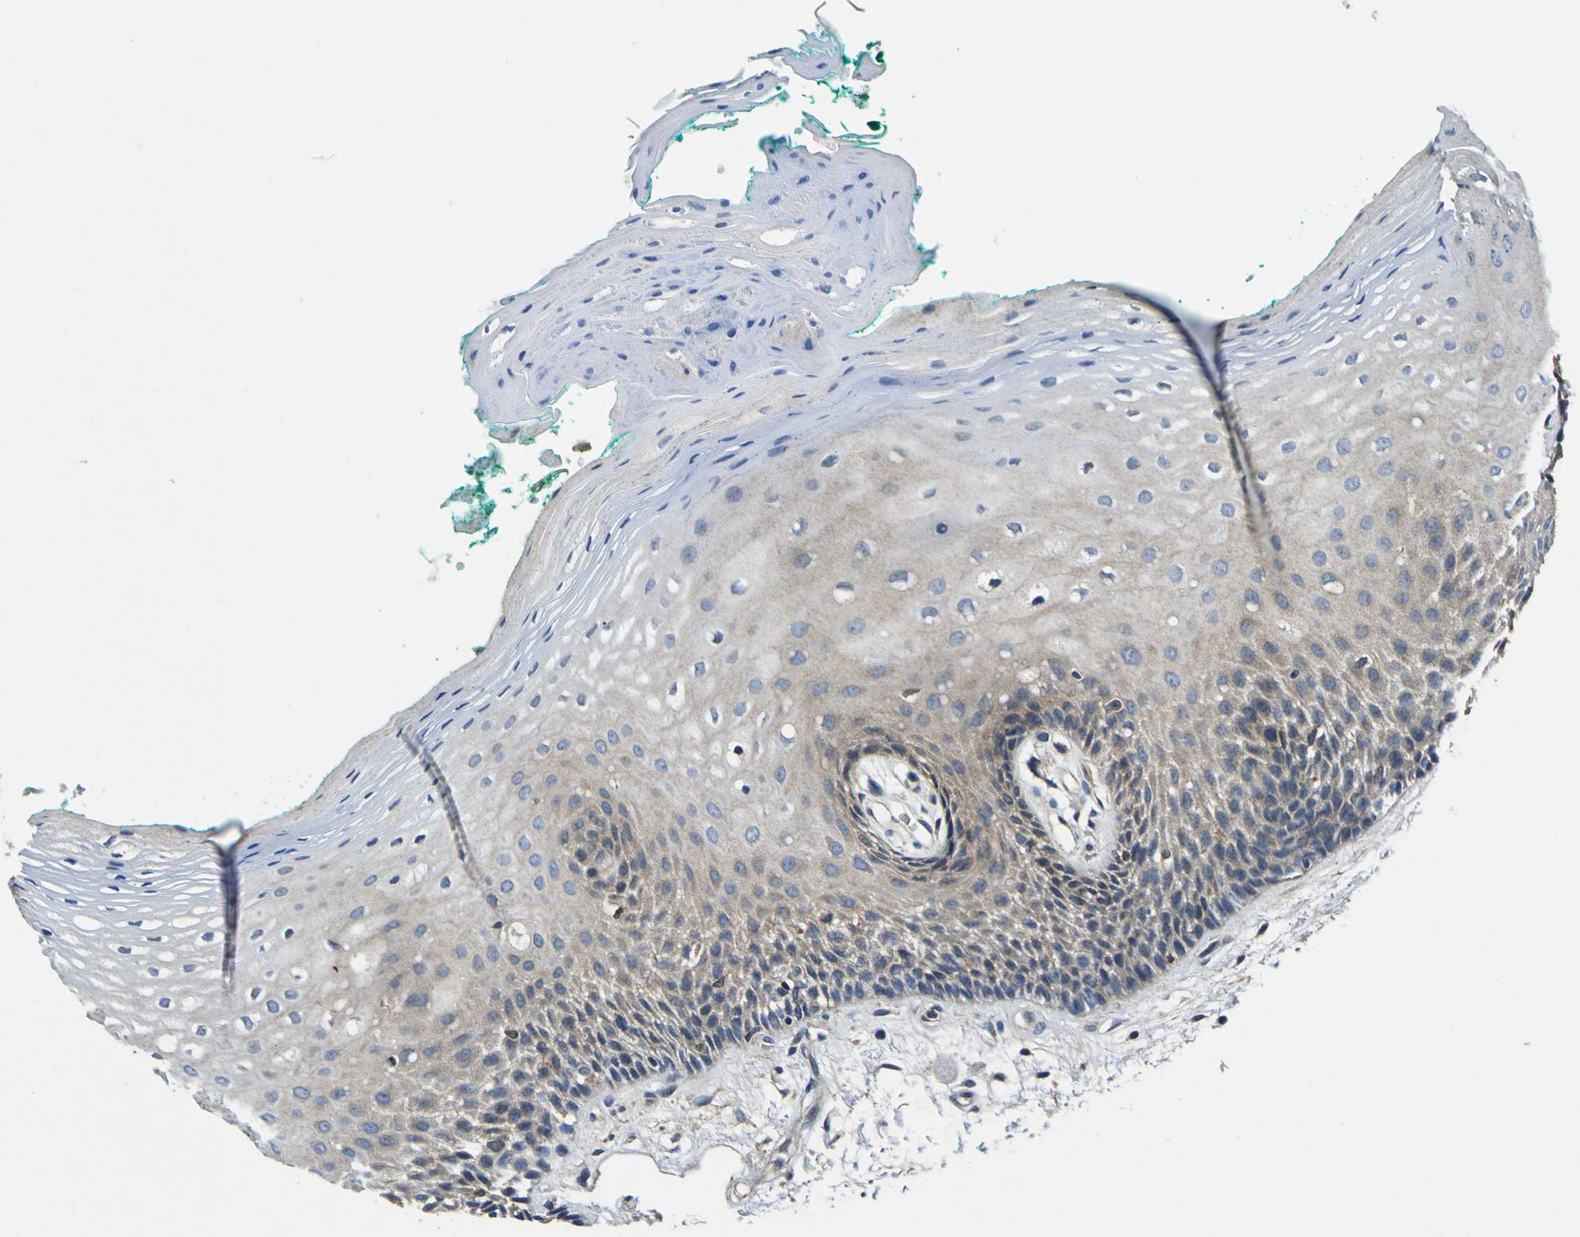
{"staining": {"intensity": "weak", "quantity": "25%-75%", "location": "cytoplasmic/membranous"}, "tissue": "oral mucosa", "cell_type": "Squamous epithelial cells", "image_type": "normal", "snomed": [{"axis": "morphology", "description": "Normal tissue, NOS"}, {"axis": "topography", "description": "Skeletal muscle"}, {"axis": "topography", "description": "Oral tissue"}, {"axis": "topography", "description": "Peripheral nerve tissue"}], "caption": "Weak cytoplasmic/membranous protein positivity is appreciated in approximately 25%-75% of squamous epithelial cells in oral mucosa.", "gene": "EPHB4", "patient": {"sex": "female", "age": 84}}